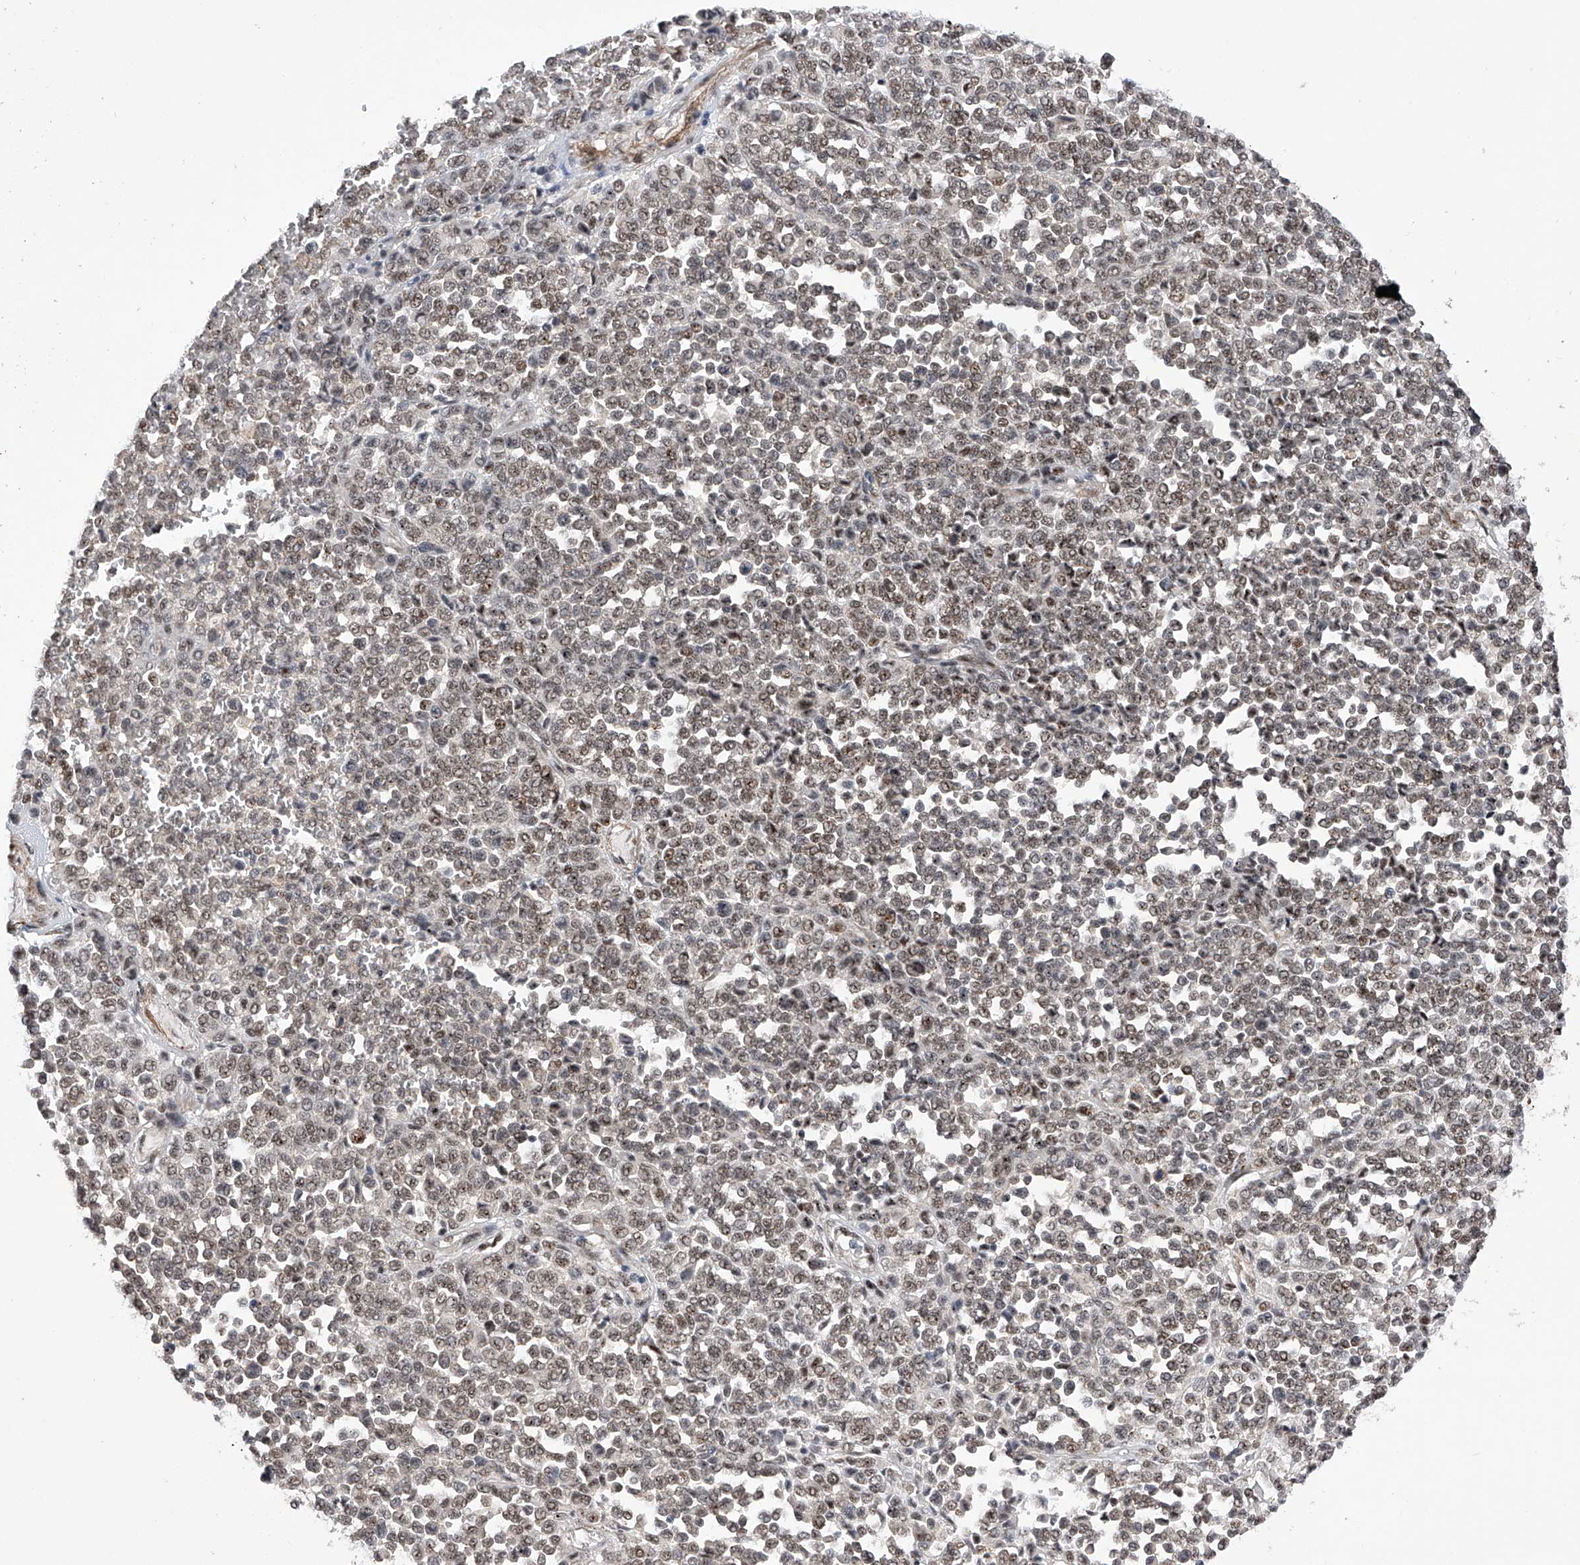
{"staining": {"intensity": "weak", "quantity": "25%-75%", "location": "nuclear"}, "tissue": "melanoma", "cell_type": "Tumor cells", "image_type": "cancer", "snomed": [{"axis": "morphology", "description": "Malignant melanoma, Metastatic site"}, {"axis": "topography", "description": "Pancreas"}], "caption": "Protein analysis of malignant melanoma (metastatic site) tissue shows weak nuclear expression in approximately 25%-75% of tumor cells.", "gene": "NFATC4", "patient": {"sex": "female", "age": 30}}